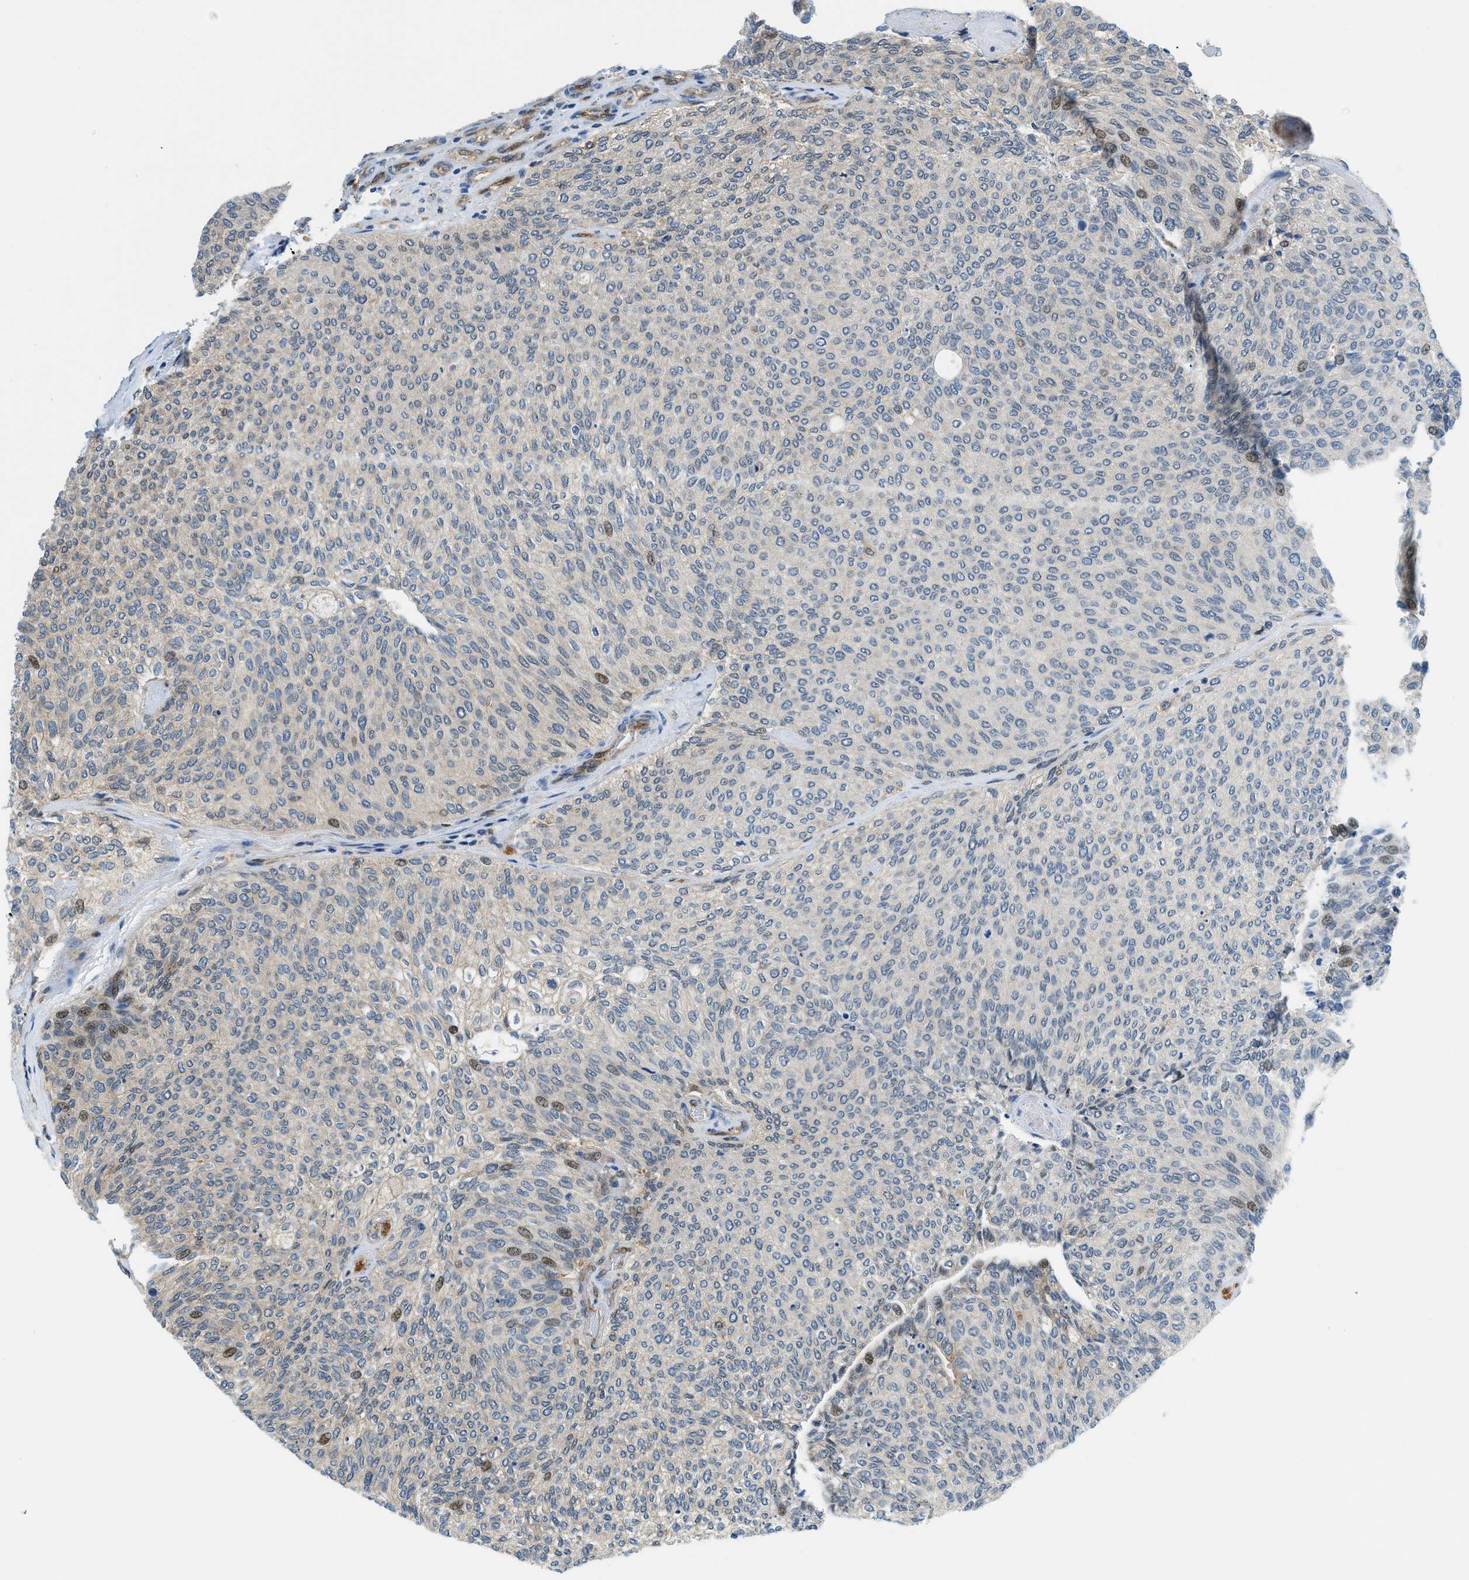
{"staining": {"intensity": "weak", "quantity": "<25%", "location": "nuclear"}, "tissue": "urothelial cancer", "cell_type": "Tumor cells", "image_type": "cancer", "snomed": [{"axis": "morphology", "description": "Urothelial carcinoma, Low grade"}, {"axis": "topography", "description": "Urinary bladder"}], "caption": "IHC of urothelial cancer displays no staining in tumor cells.", "gene": "YWHAE", "patient": {"sex": "female", "age": 79}}